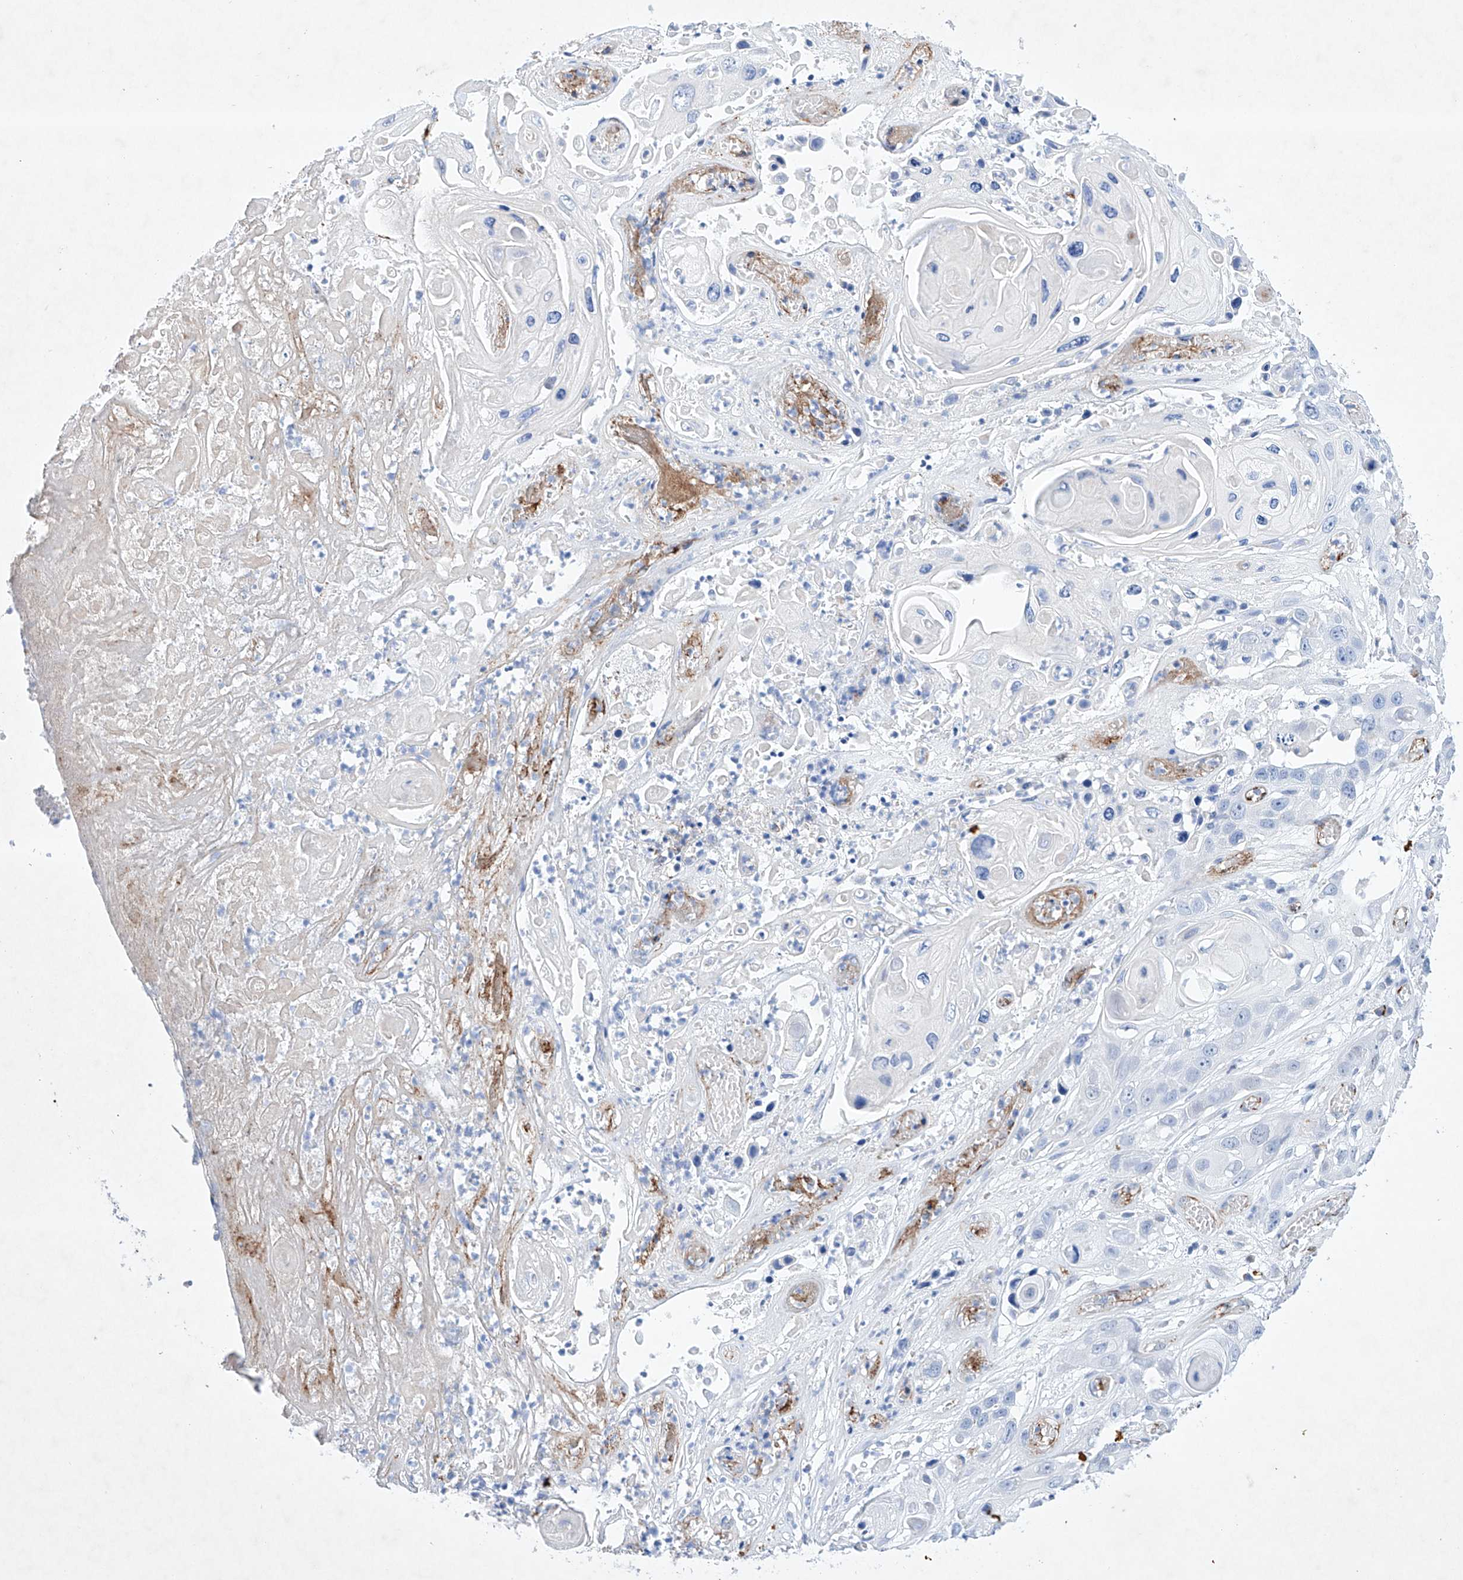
{"staining": {"intensity": "weak", "quantity": "<25%", "location": "nuclear"}, "tissue": "skin cancer", "cell_type": "Tumor cells", "image_type": "cancer", "snomed": [{"axis": "morphology", "description": "Squamous cell carcinoma, NOS"}, {"axis": "topography", "description": "Skin"}], "caption": "Tumor cells are negative for brown protein staining in skin cancer. Nuclei are stained in blue.", "gene": "ETV7", "patient": {"sex": "male", "age": 55}}